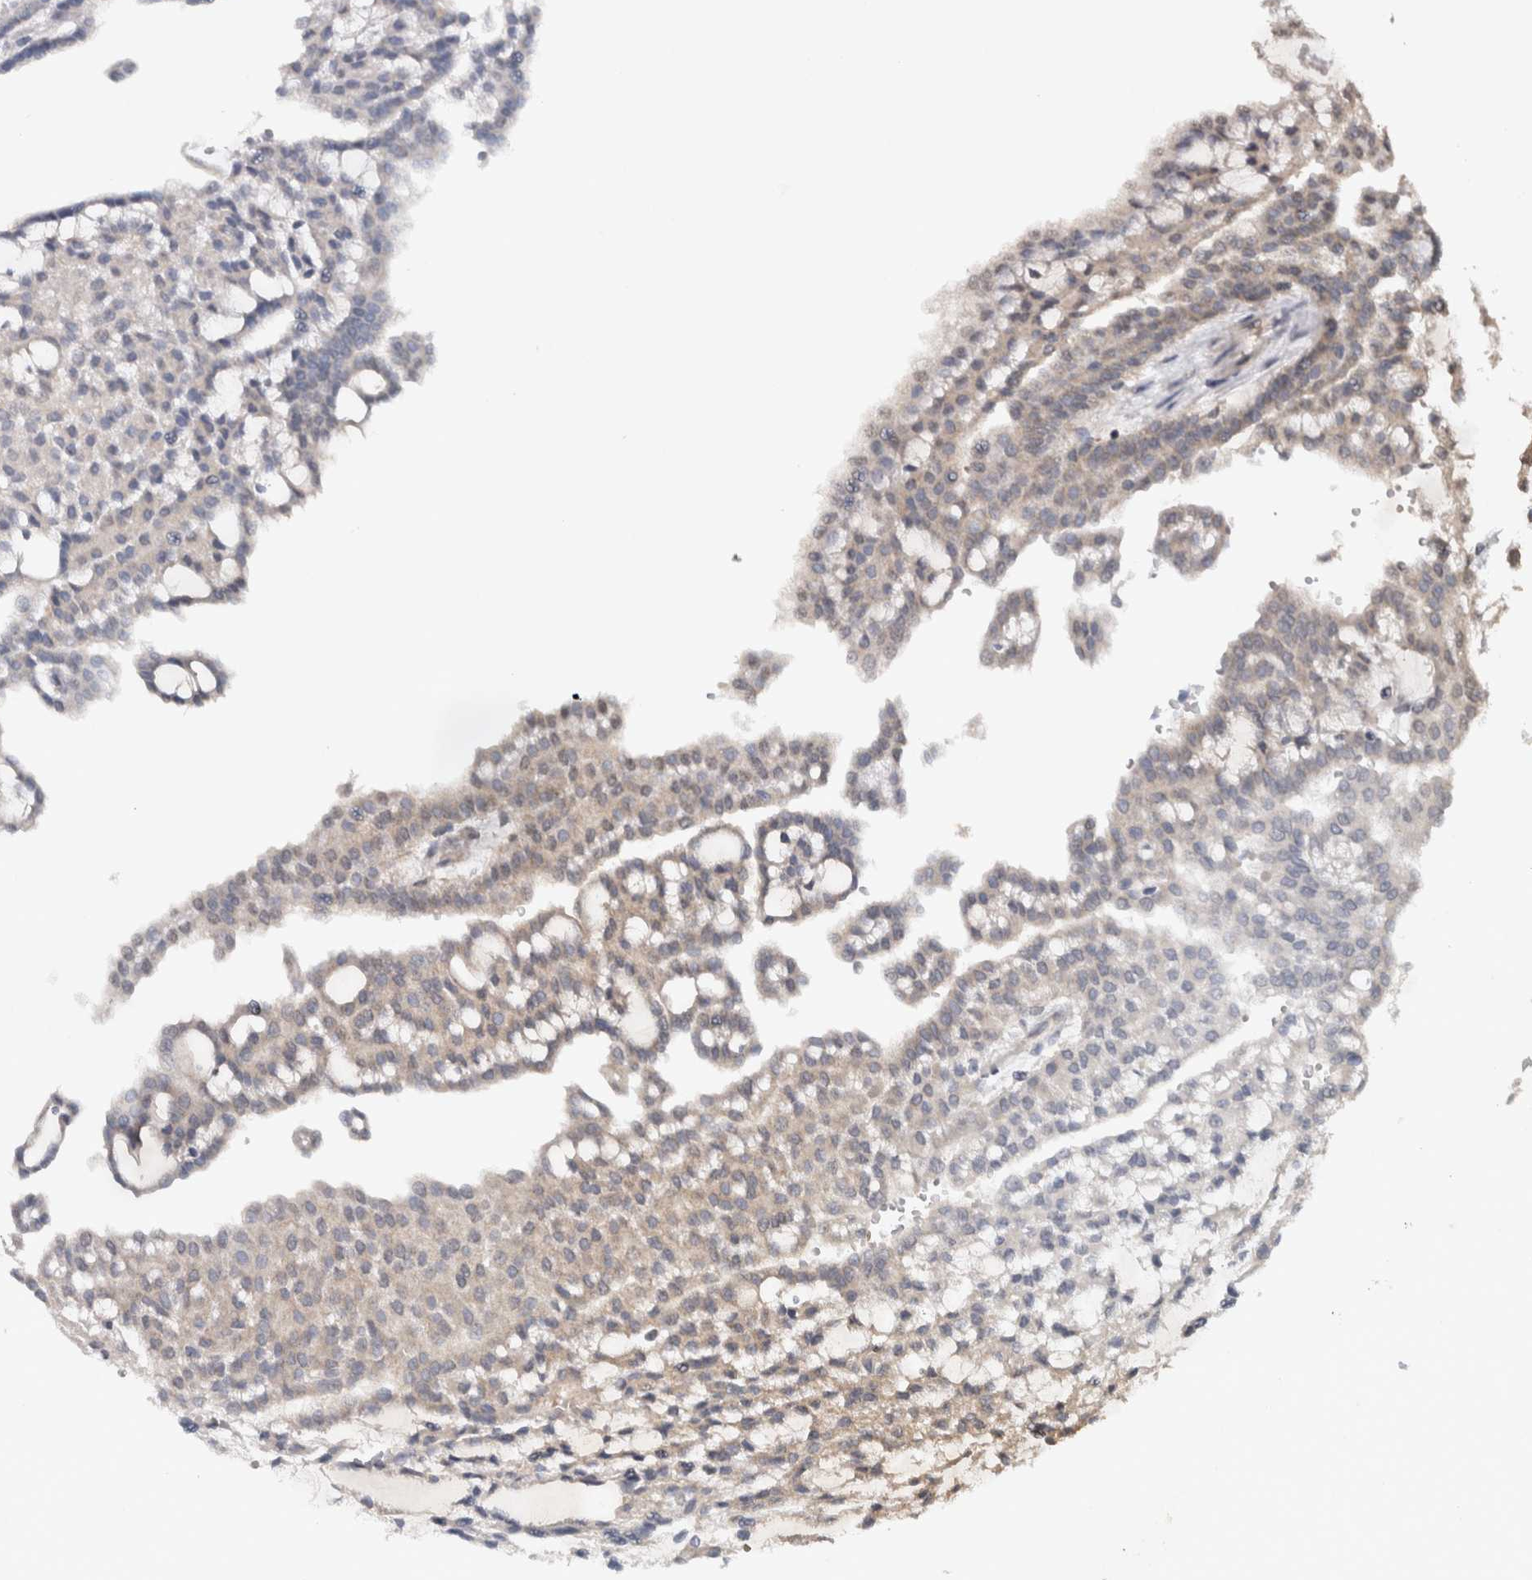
{"staining": {"intensity": "negative", "quantity": "none", "location": "none"}, "tissue": "renal cancer", "cell_type": "Tumor cells", "image_type": "cancer", "snomed": [{"axis": "morphology", "description": "Adenocarcinoma, NOS"}, {"axis": "topography", "description": "Kidney"}], "caption": "There is no significant expression in tumor cells of renal cancer. (DAB (3,3'-diaminobenzidine) immunohistochemistry (IHC), high magnification).", "gene": "HMOX2", "patient": {"sex": "male", "age": 63}}